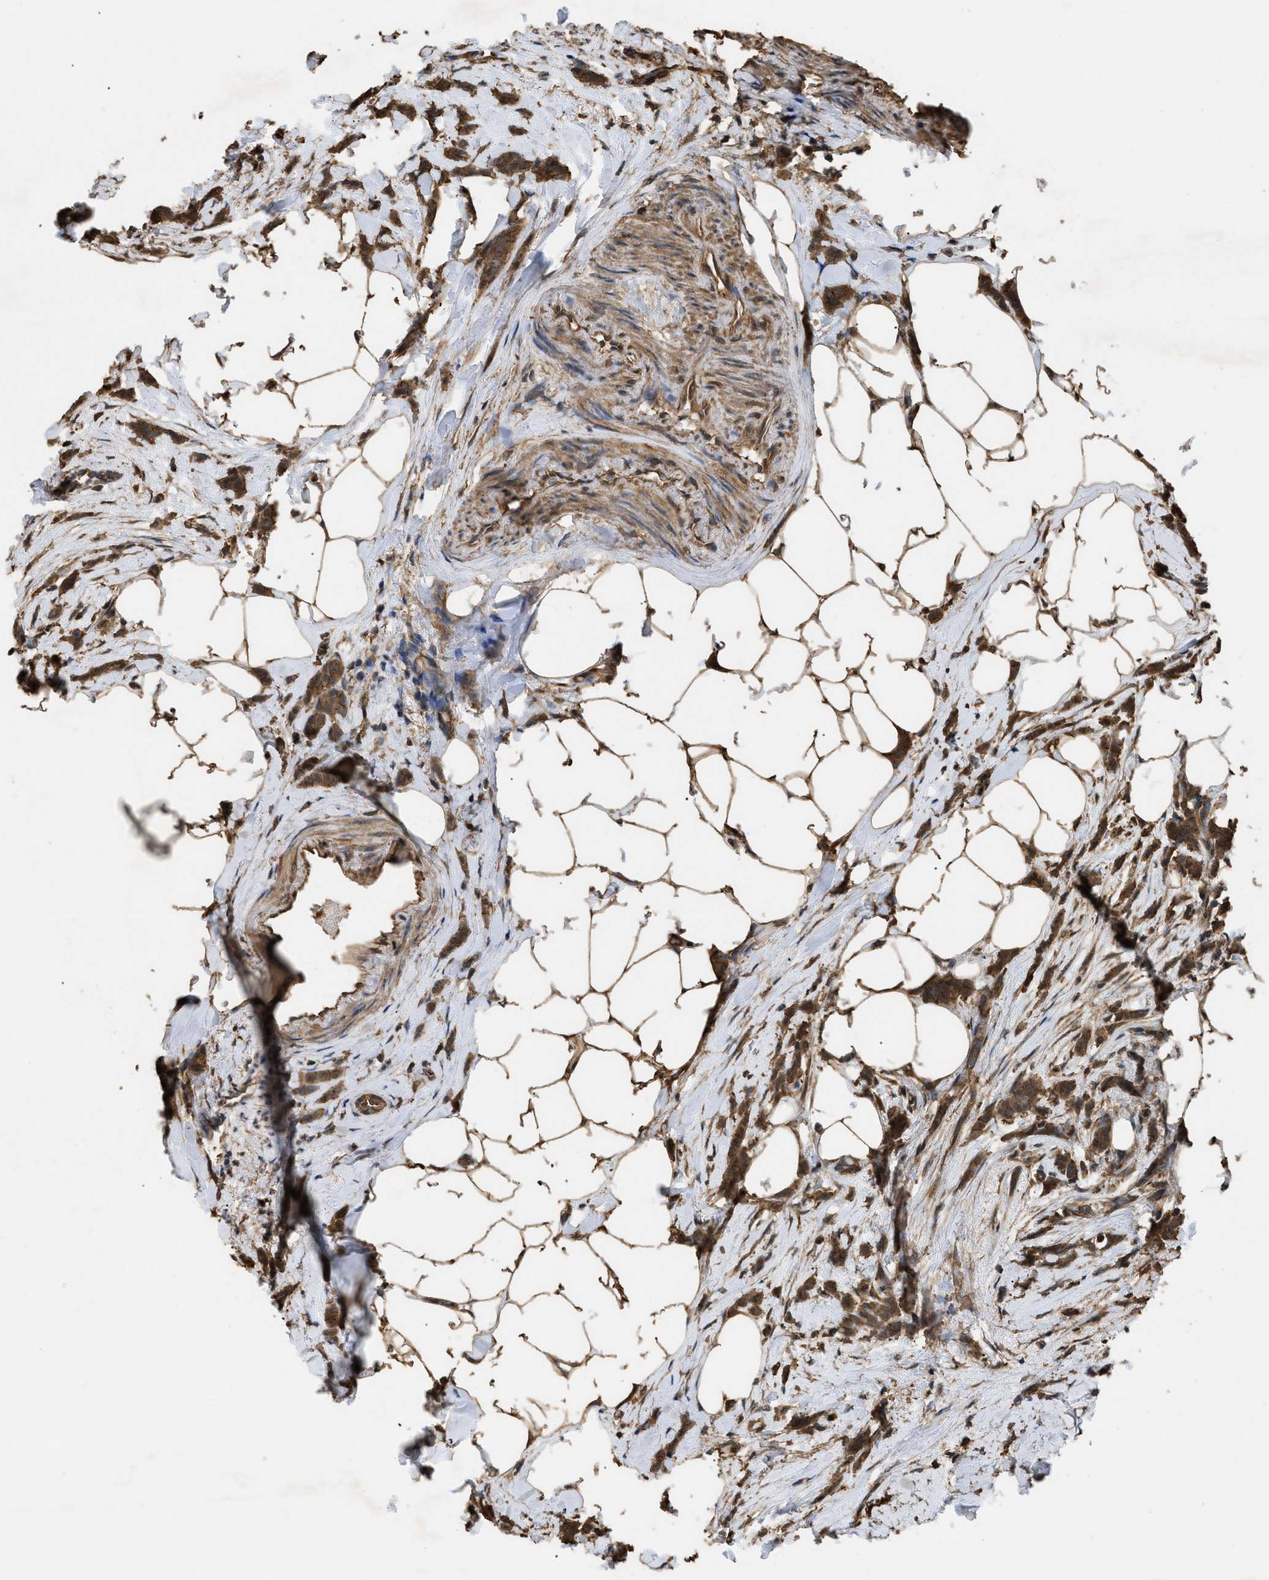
{"staining": {"intensity": "strong", "quantity": ">75%", "location": "cytoplasmic/membranous"}, "tissue": "breast cancer", "cell_type": "Tumor cells", "image_type": "cancer", "snomed": [{"axis": "morphology", "description": "Lobular carcinoma, in situ"}, {"axis": "morphology", "description": "Lobular carcinoma"}, {"axis": "topography", "description": "Breast"}], "caption": "Protein analysis of breast cancer (lobular carcinoma) tissue reveals strong cytoplasmic/membranous staining in about >75% of tumor cells.", "gene": "CALM1", "patient": {"sex": "female", "age": 41}}